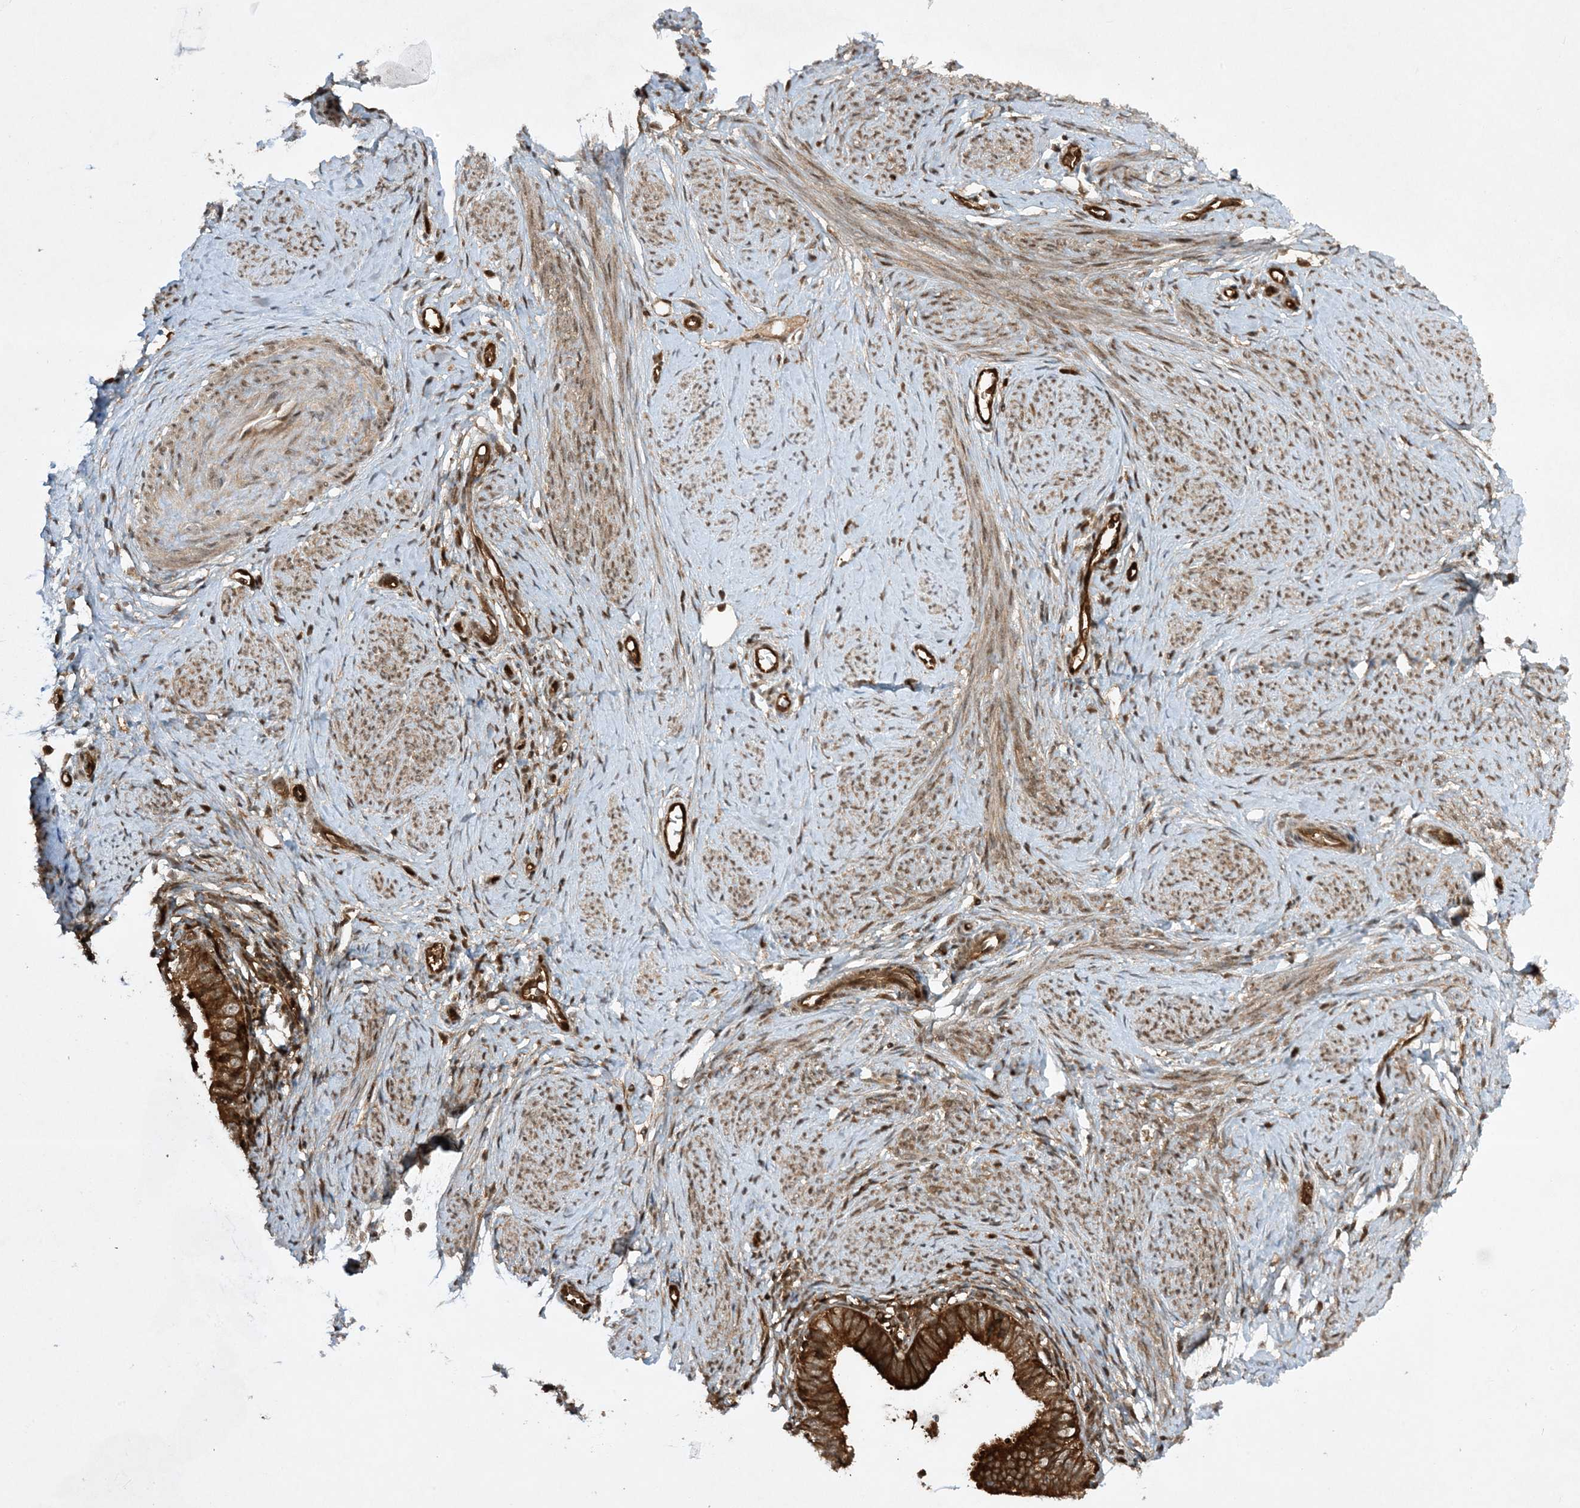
{"staining": {"intensity": "strong", "quantity": ">75%", "location": "cytoplasmic/membranous"}, "tissue": "cervical cancer", "cell_type": "Tumor cells", "image_type": "cancer", "snomed": [{"axis": "morphology", "description": "Adenocarcinoma, NOS"}, {"axis": "topography", "description": "Cervix"}], "caption": "Adenocarcinoma (cervical) stained with a brown dye displays strong cytoplasmic/membranous positive positivity in about >75% of tumor cells.", "gene": "CERT1", "patient": {"sex": "female", "age": 36}}